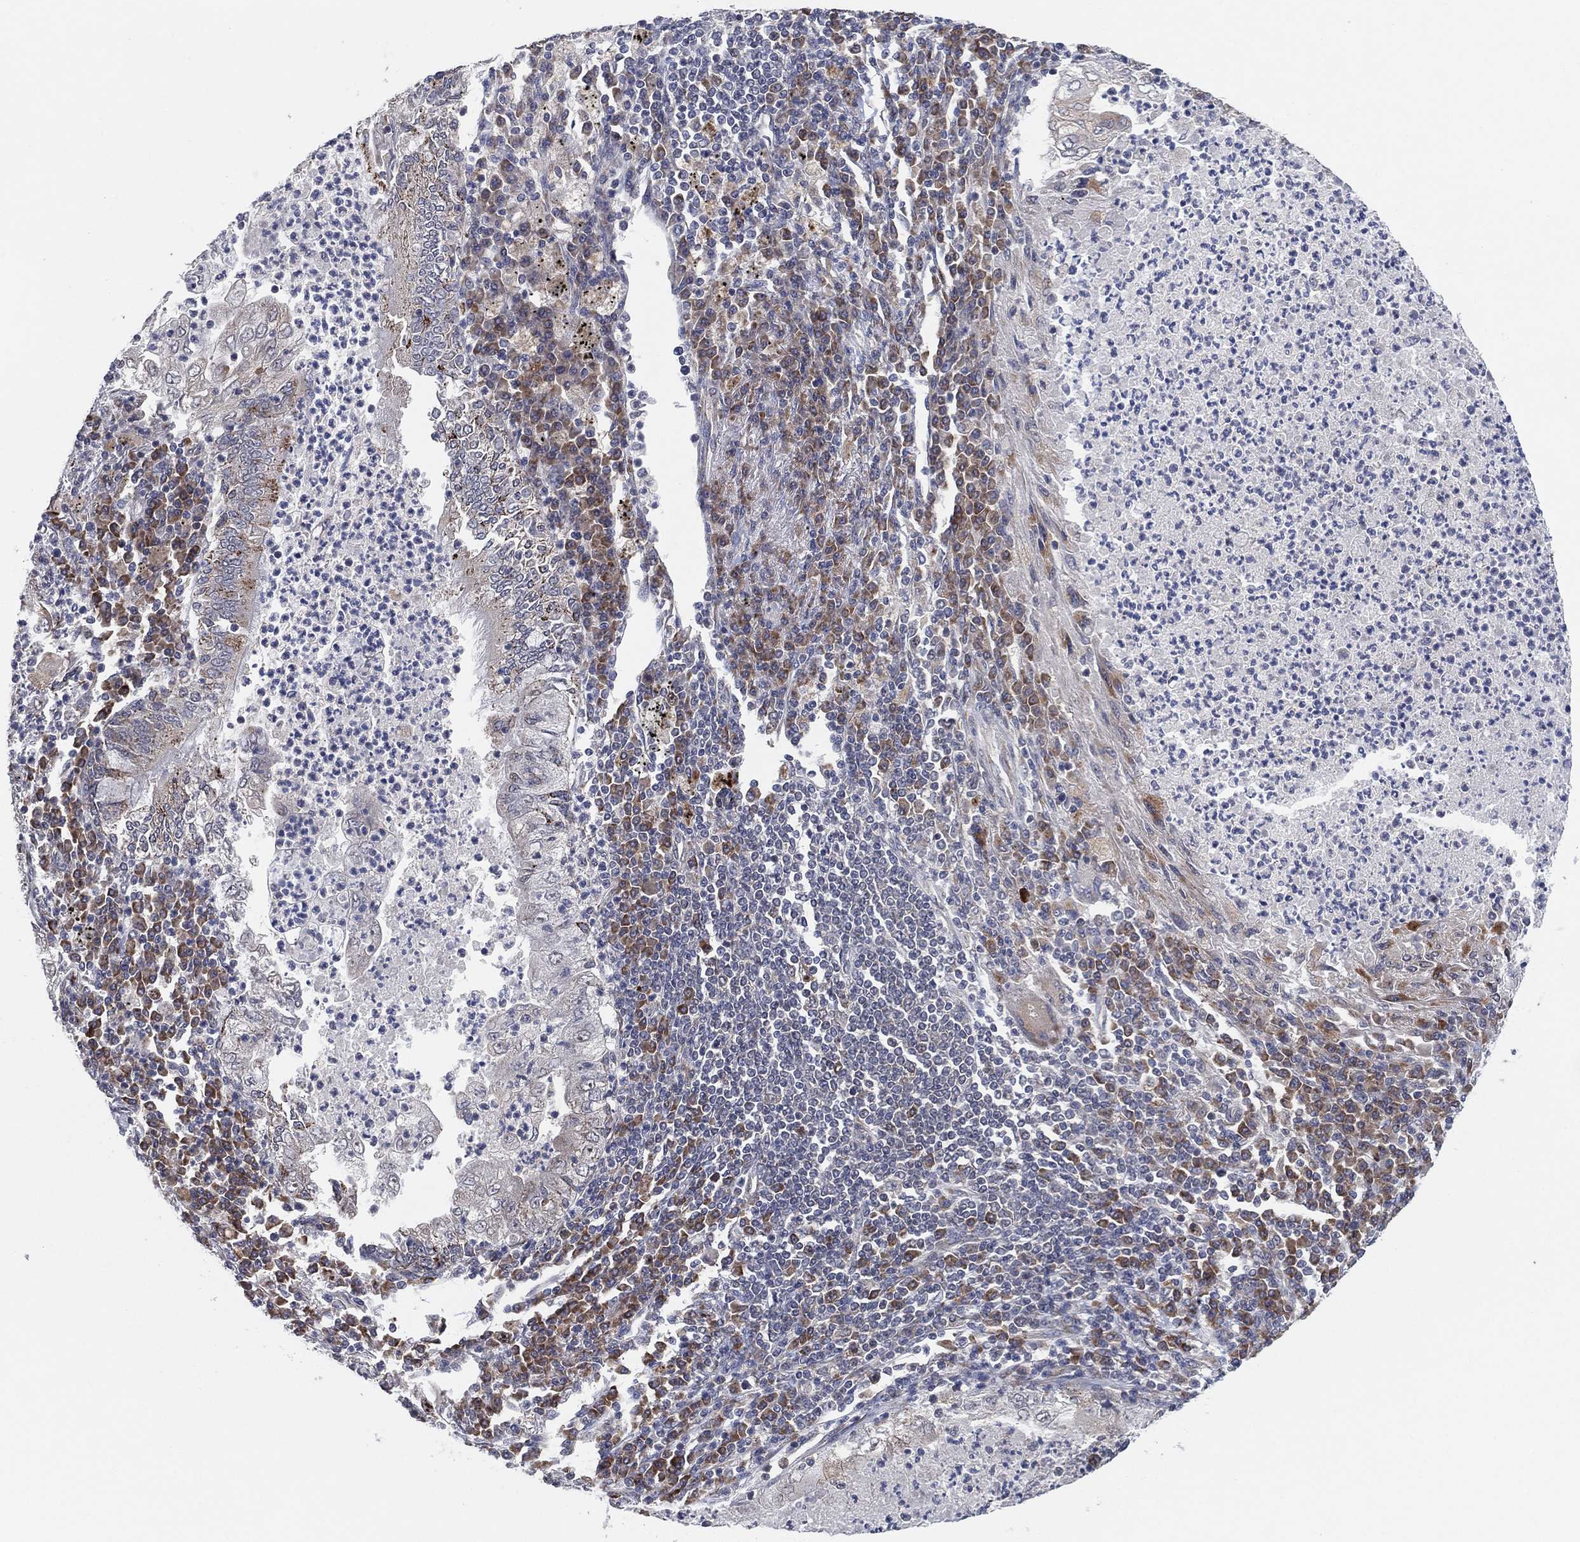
{"staining": {"intensity": "negative", "quantity": "none", "location": "none"}, "tissue": "lung cancer", "cell_type": "Tumor cells", "image_type": "cancer", "snomed": [{"axis": "morphology", "description": "Adenocarcinoma, NOS"}, {"axis": "topography", "description": "Lung"}], "caption": "The immunohistochemistry (IHC) micrograph has no significant expression in tumor cells of lung cancer (adenocarcinoma) tissue.", "gene": "FAM104A", "patient": {"sex": "female", "age": 73}}